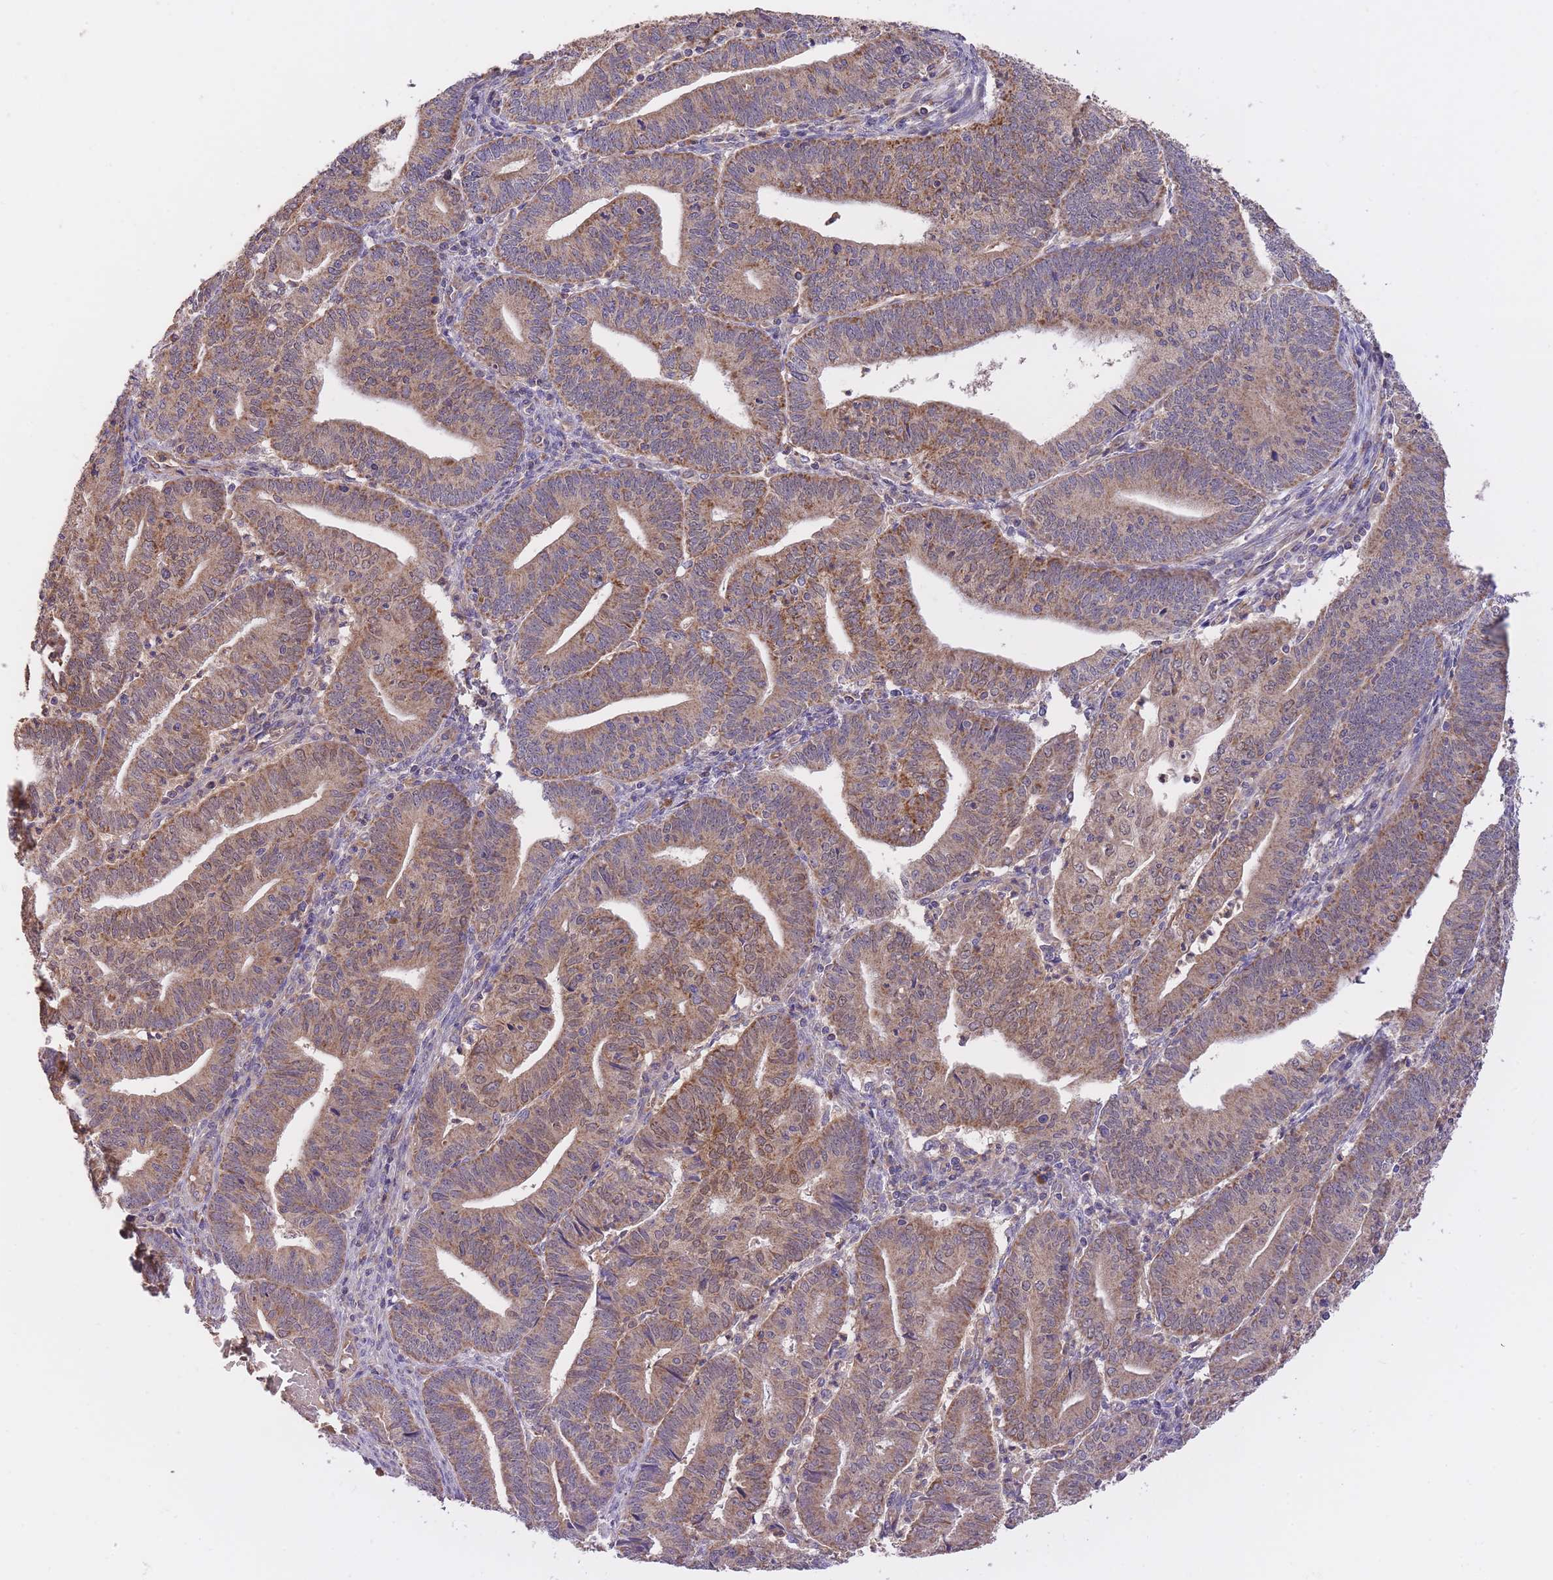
{"staining": {"intensity": "moderate", "quantity": ">75%", "location": "cytoplasmic/membranous"}, "tissue": "endometrial cancer", "cell_type": "Tumor cells", "image_type": "cancer", "snomed": [{"axis": "morphology", "description": "Adenocarcinoma, NOS"}, {"axis": "topography", "description": "Endometrium"}], "caption": "Human endometrial adenocarcinoma stained with a protein marker exhibits moderate staining in tumor cells.", "gene": "PREP", "patient": {"sex": "female", "age": 60}}